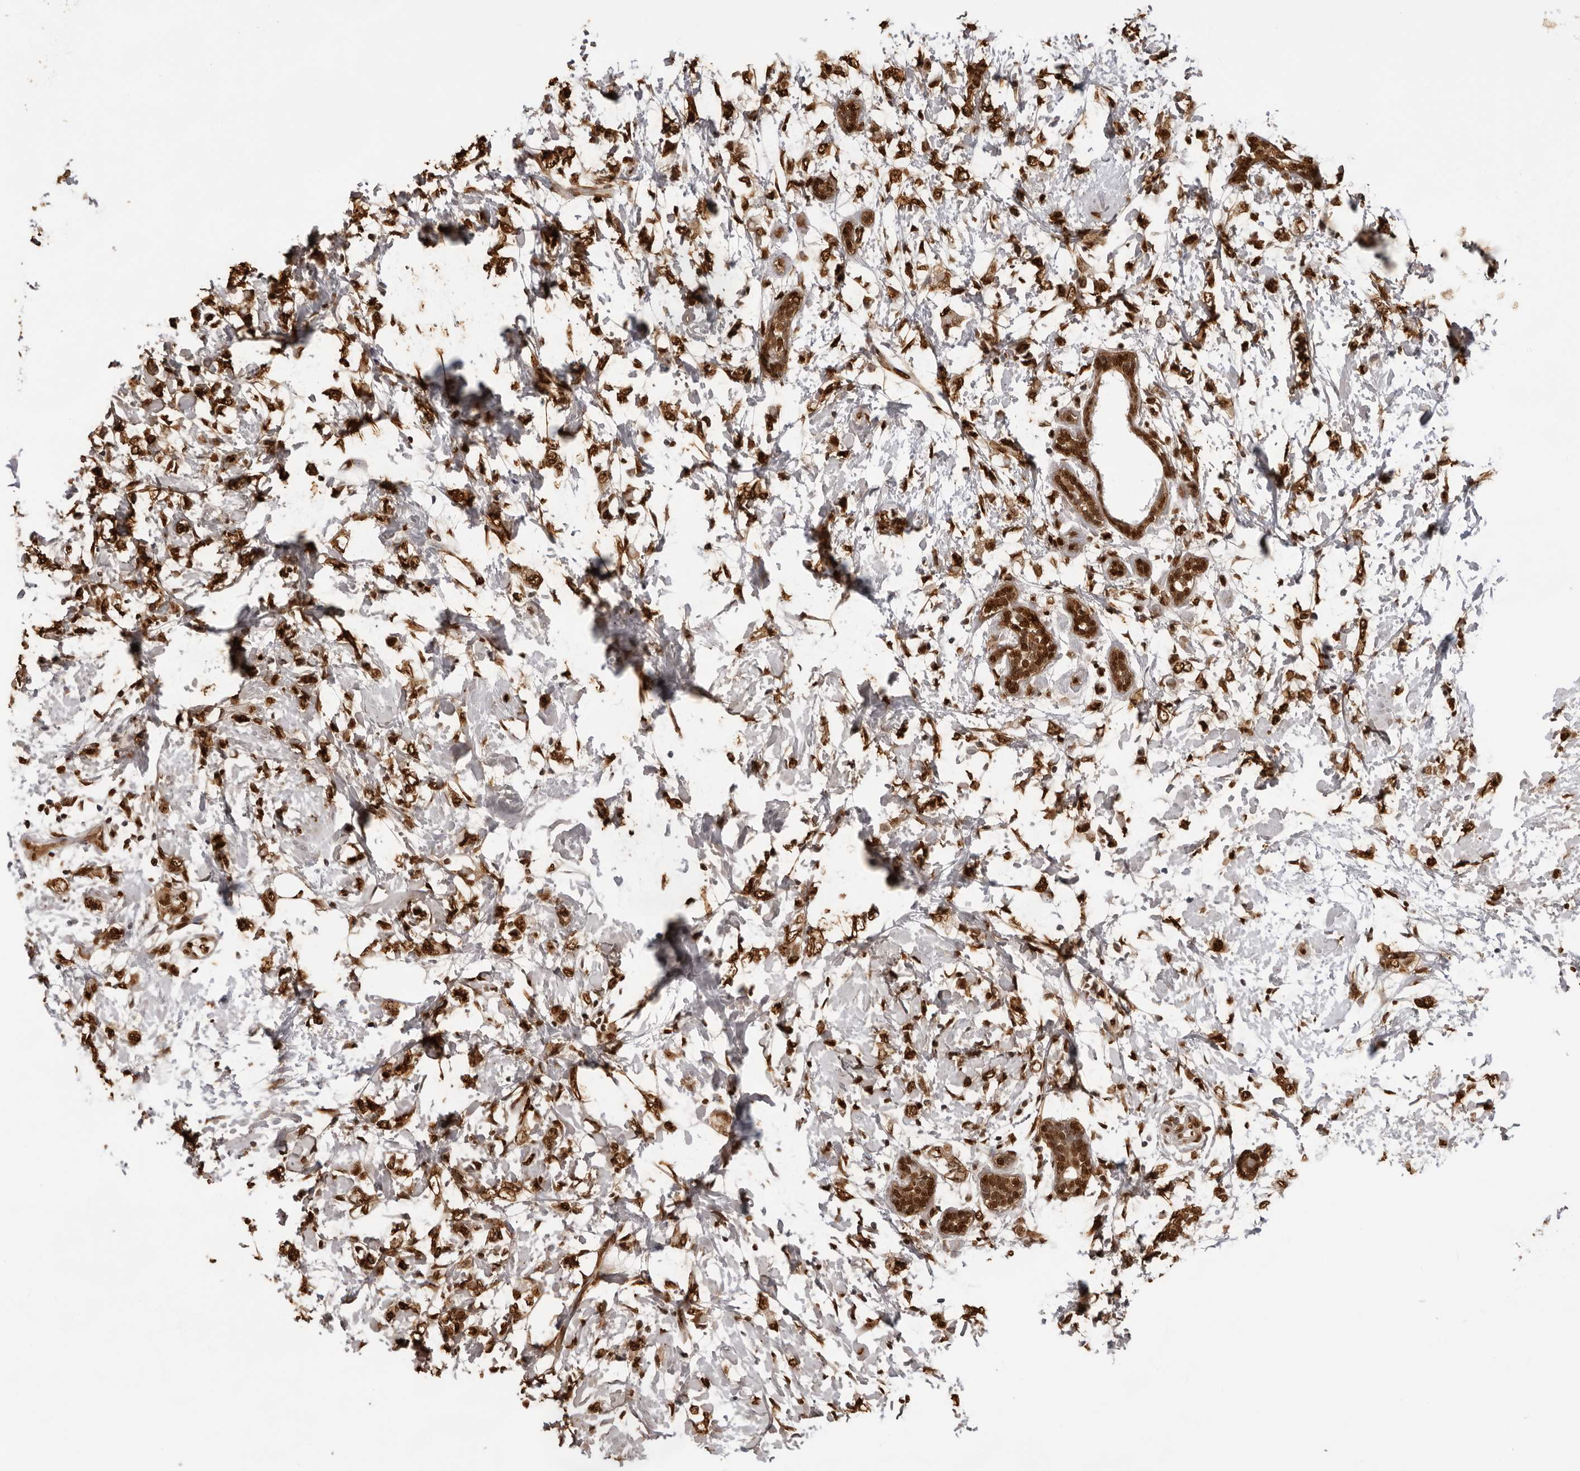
{"staining": {"intensity": "strong", "quantity": ">75%", "location": "cytoplasmic/membranous,nuclear"}, "tissue": "breast cancer", "cell_type": "Tumor cells", "image_type": "cancer", "snomed": [{"axis": "morphology", "description": "Normal tissue, NOS"}, {"axis": "morphology", "description": "Lobular carcinoma"}, {"axis": "topography", "description": "Breast"}], "caption": "IHC (DAB (3,3'-diaminobenzidine)) staining of human lobular carcinoma (breast) demonstrates strong cytoplasmic/membranous and nuclear protein expression in about >75% of tumor cells. IHC stains the protein in brown and the nuclei are stained blue.", "gene": "ZFP91", "patient": {"sex": "female", "age": 47}}